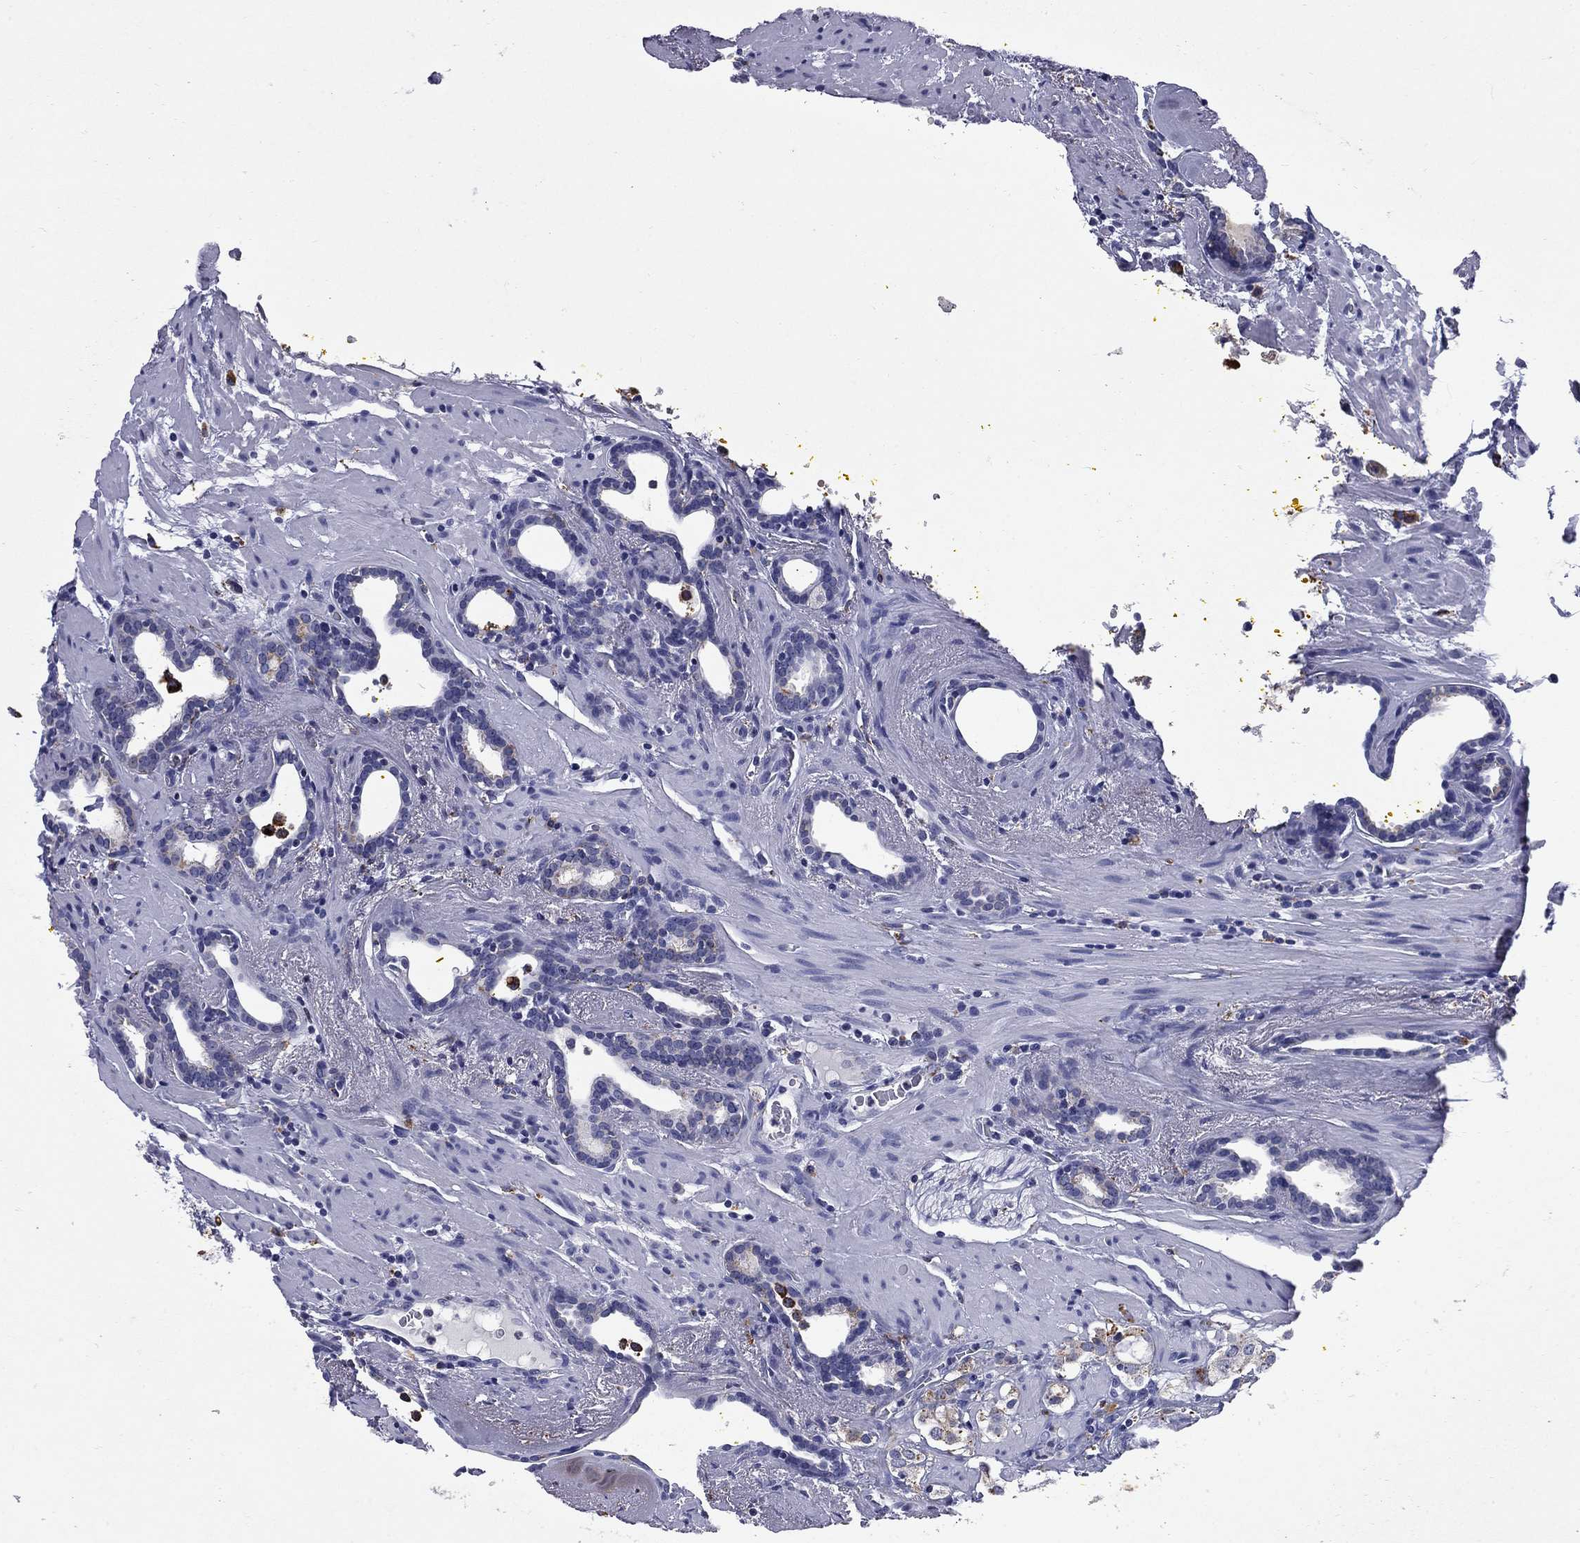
{"staining": {"intensity": "negative", "quantity": "none", "location": "none"}, "tissue": "prostate cancer", "cell_type": "Tumor cells", "image_type": "cancer", "snomed": [{"axis": "morphology", "description": "Adenocarcinoma, NOS"}, {"axis": "topography", "description": "Prostate"}], "caption": "Micrograph shows no significant protein positivity in tumor cells of prostate cancer. Brightfield microscopy of immunohistochemistry (IHC) stained with DAB (3,3'-diaminobenzidine) (brown) and hematoxylin (blue), captured at high magnification.", "gene": "MADCAM1", "patient": {"sex": "male", "age": 66}}